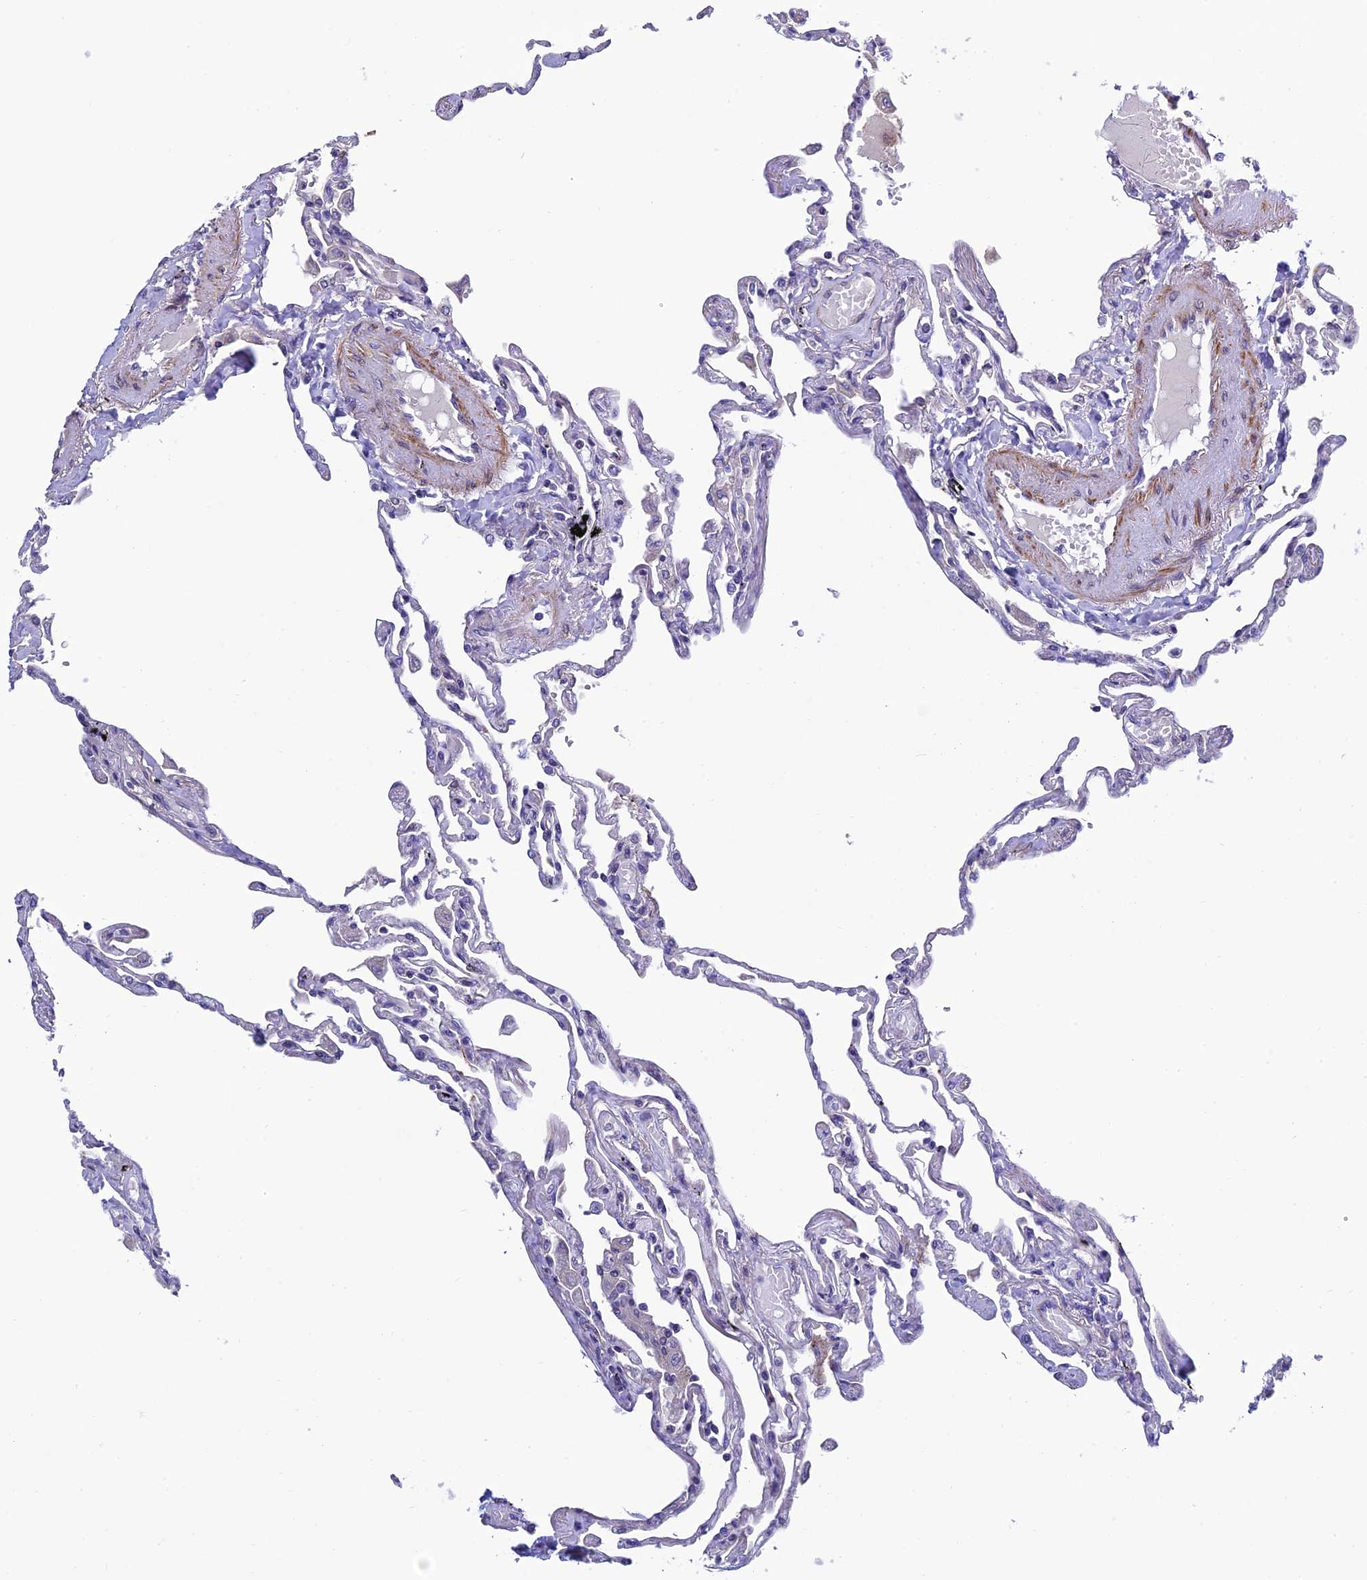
{"staining": {"intensity": "negative", "quantity": "none", "location": "none"}, "tissue": "lung", "cell_type": "Alveolar cells", "image_type": "normal", "snomed": [{"axis": "morphology", "description": "Normal tissue, NOS"}, {"axis": "topography", "description": "Lung"}], "caption": "Immunohistochemistry (IHC) of unremarkable lung exhibits no staining in alveolar cells. (DAB (3,3'-diaminobenzidine) immunohistochemistry visualized using brightfield microscopy, high magnification).", "gene": "FAM178B", "patient": {"sex": "female", "age": 67}}